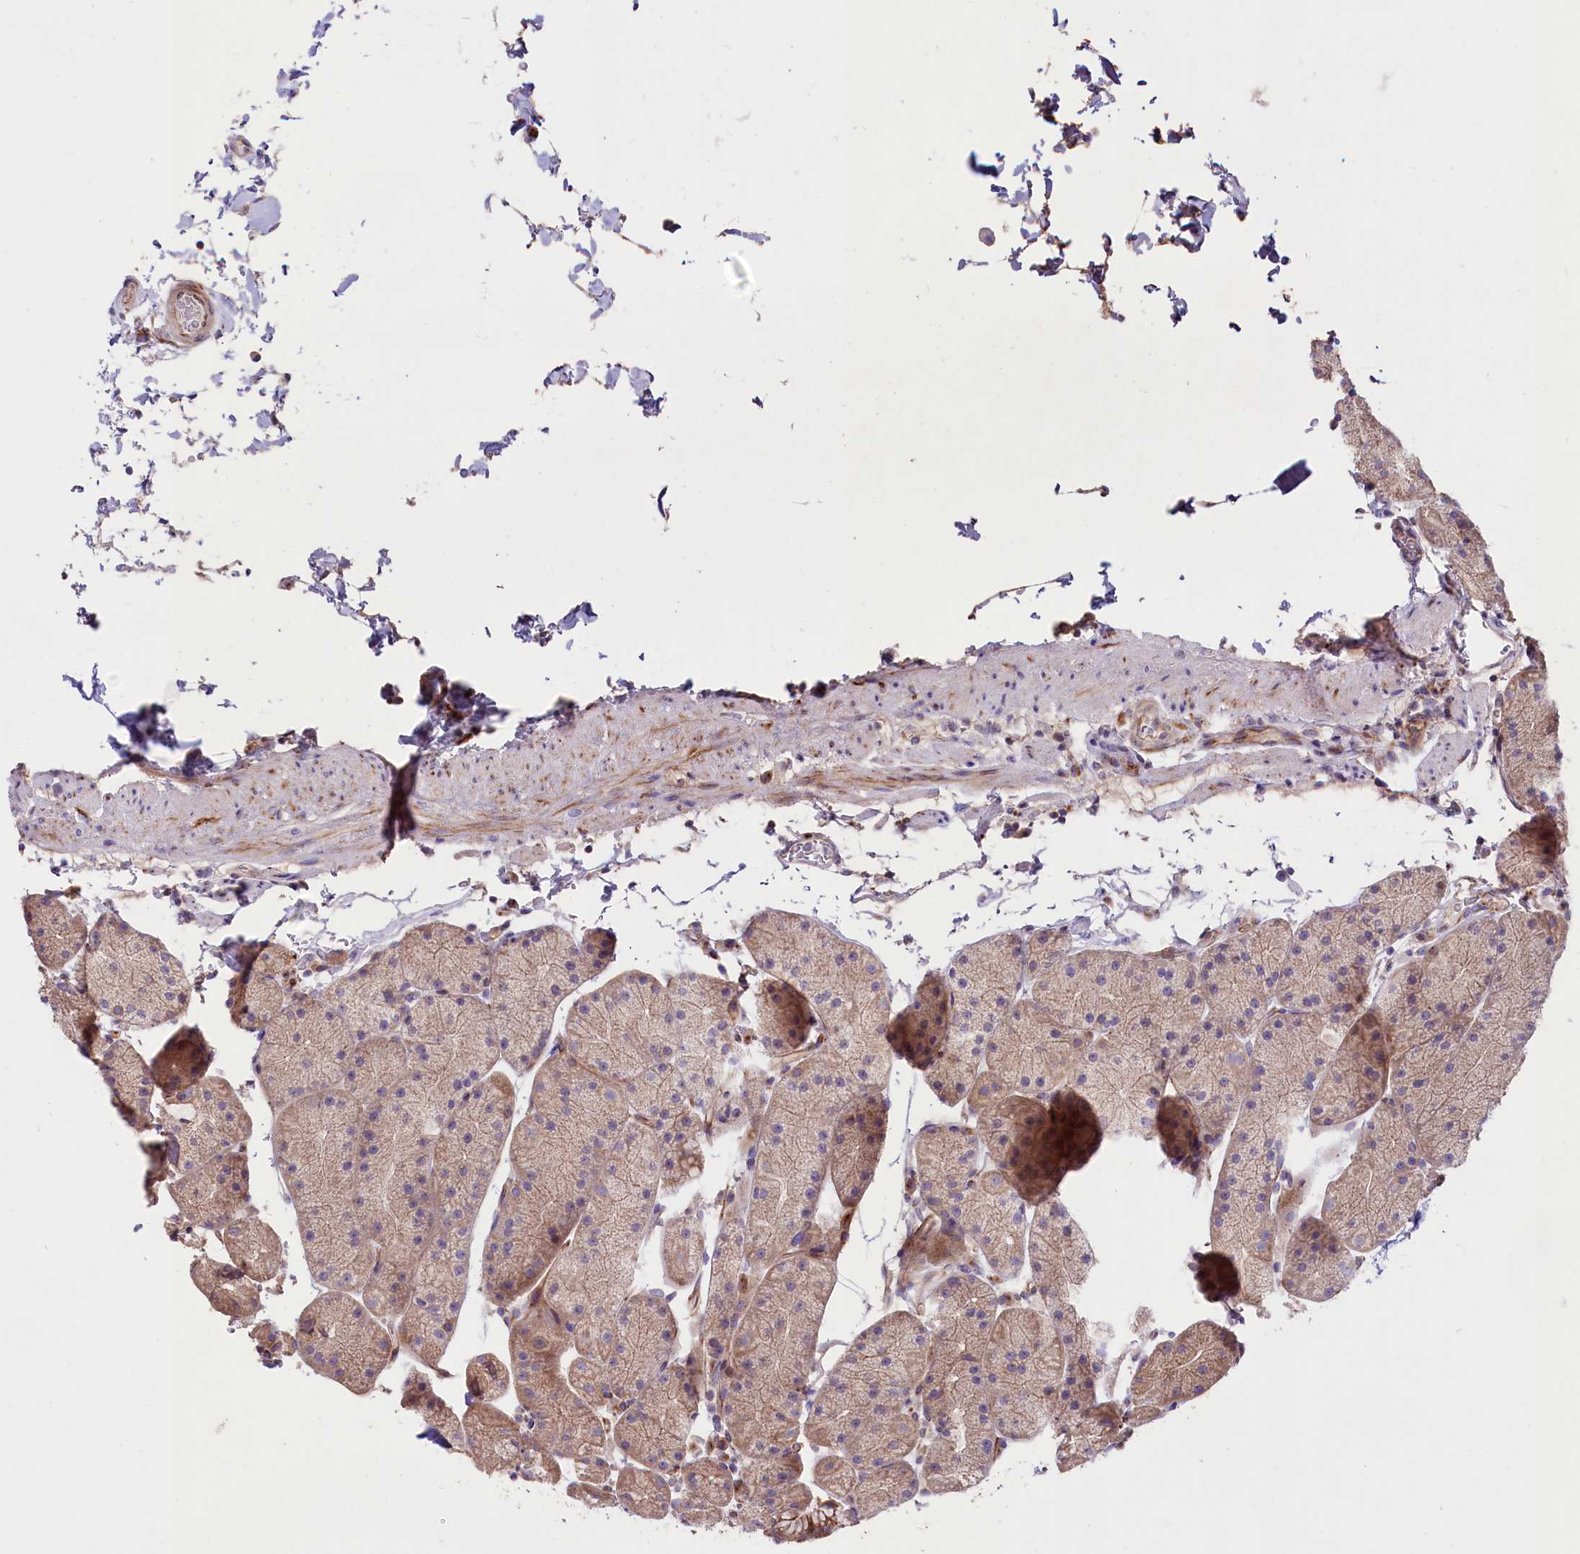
{"staining": {"intensity": "strong", "quantity": "<25%", "location": "cytoplasmic/membranous"}, "tissue": "stomach", "cell_type": "Glandular cells", "image_type": "normal", "snomed": [{"axis": "morphology", "description": "Normal tissue, NOS"}, {"axis": "topography", "description": "Stomach, upper"}, {"axis": "topography", "description": "Stomach, lower"}], "caption": "Stomach stained with a brown dye displays strong cytoplasmic/membranous positive positivity in approximately <25% of glandular cells.", "gene": "CD99L2", "patient": {"sex": "male", "age": 67}}